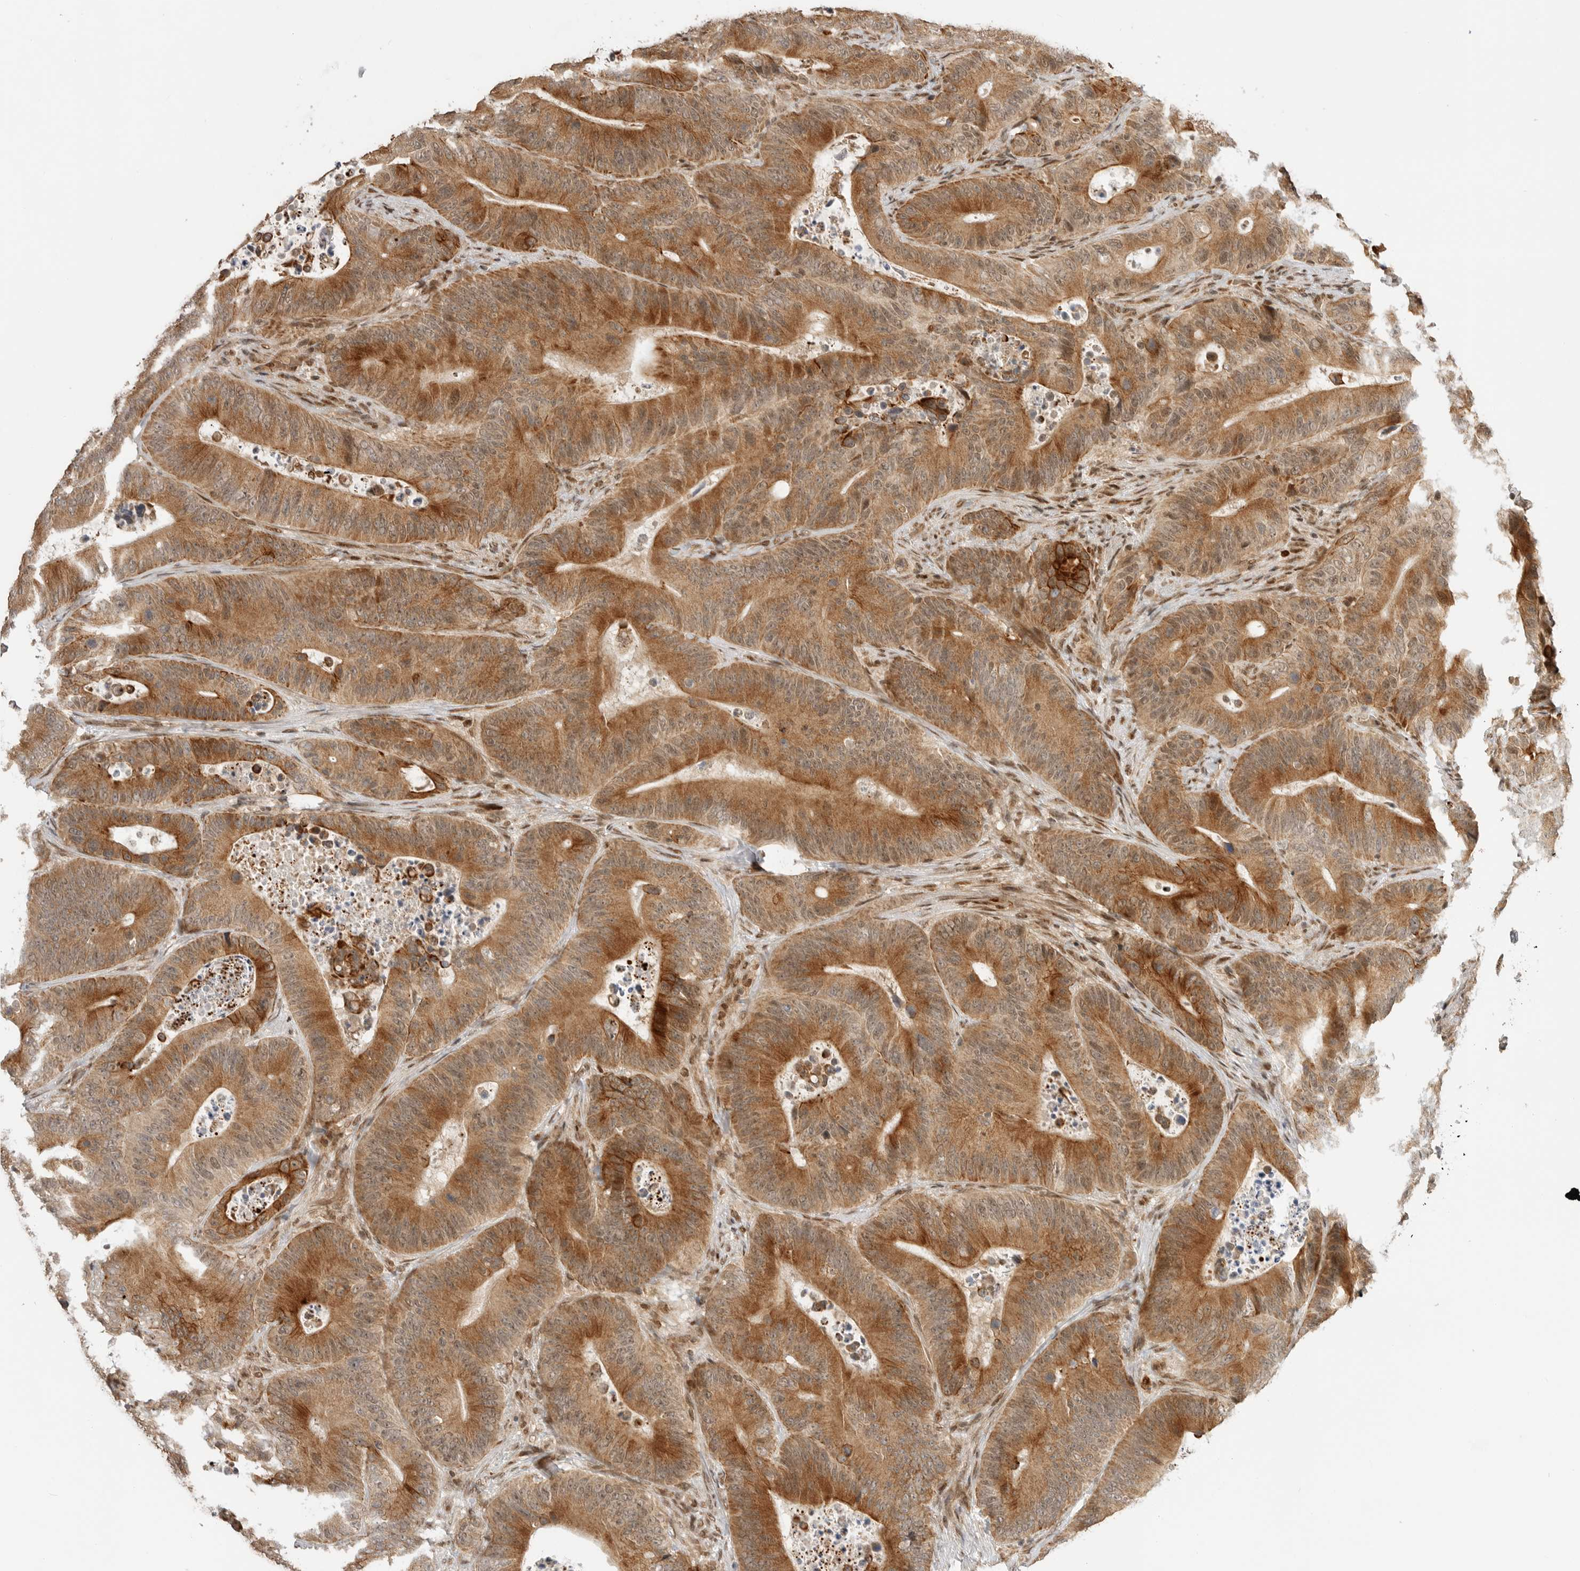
{"staining": {"intensity": "moderate", "quantity": ">75%", "location": "cytoplasmic/membranous"}, "tissue": "colorectal cancer", "cell_type": "Tumor cells", "image_type": "cancer", "snomed": [{"axis": "morphology", "description": "Adenocarcinoma, NOS"}, {"axis": "topography", "description": "Colon"}], "caption": "An immunohistochemistry (IHC) photomicrograph of neoplastic tissue is shown. Protein staining in brown highlights moderate cytoplasmic/membranous positivity in colorectal cancer within tumor cells.", "gene": "ALKAL1", "patient": {"sex": "male", "age": 83}}